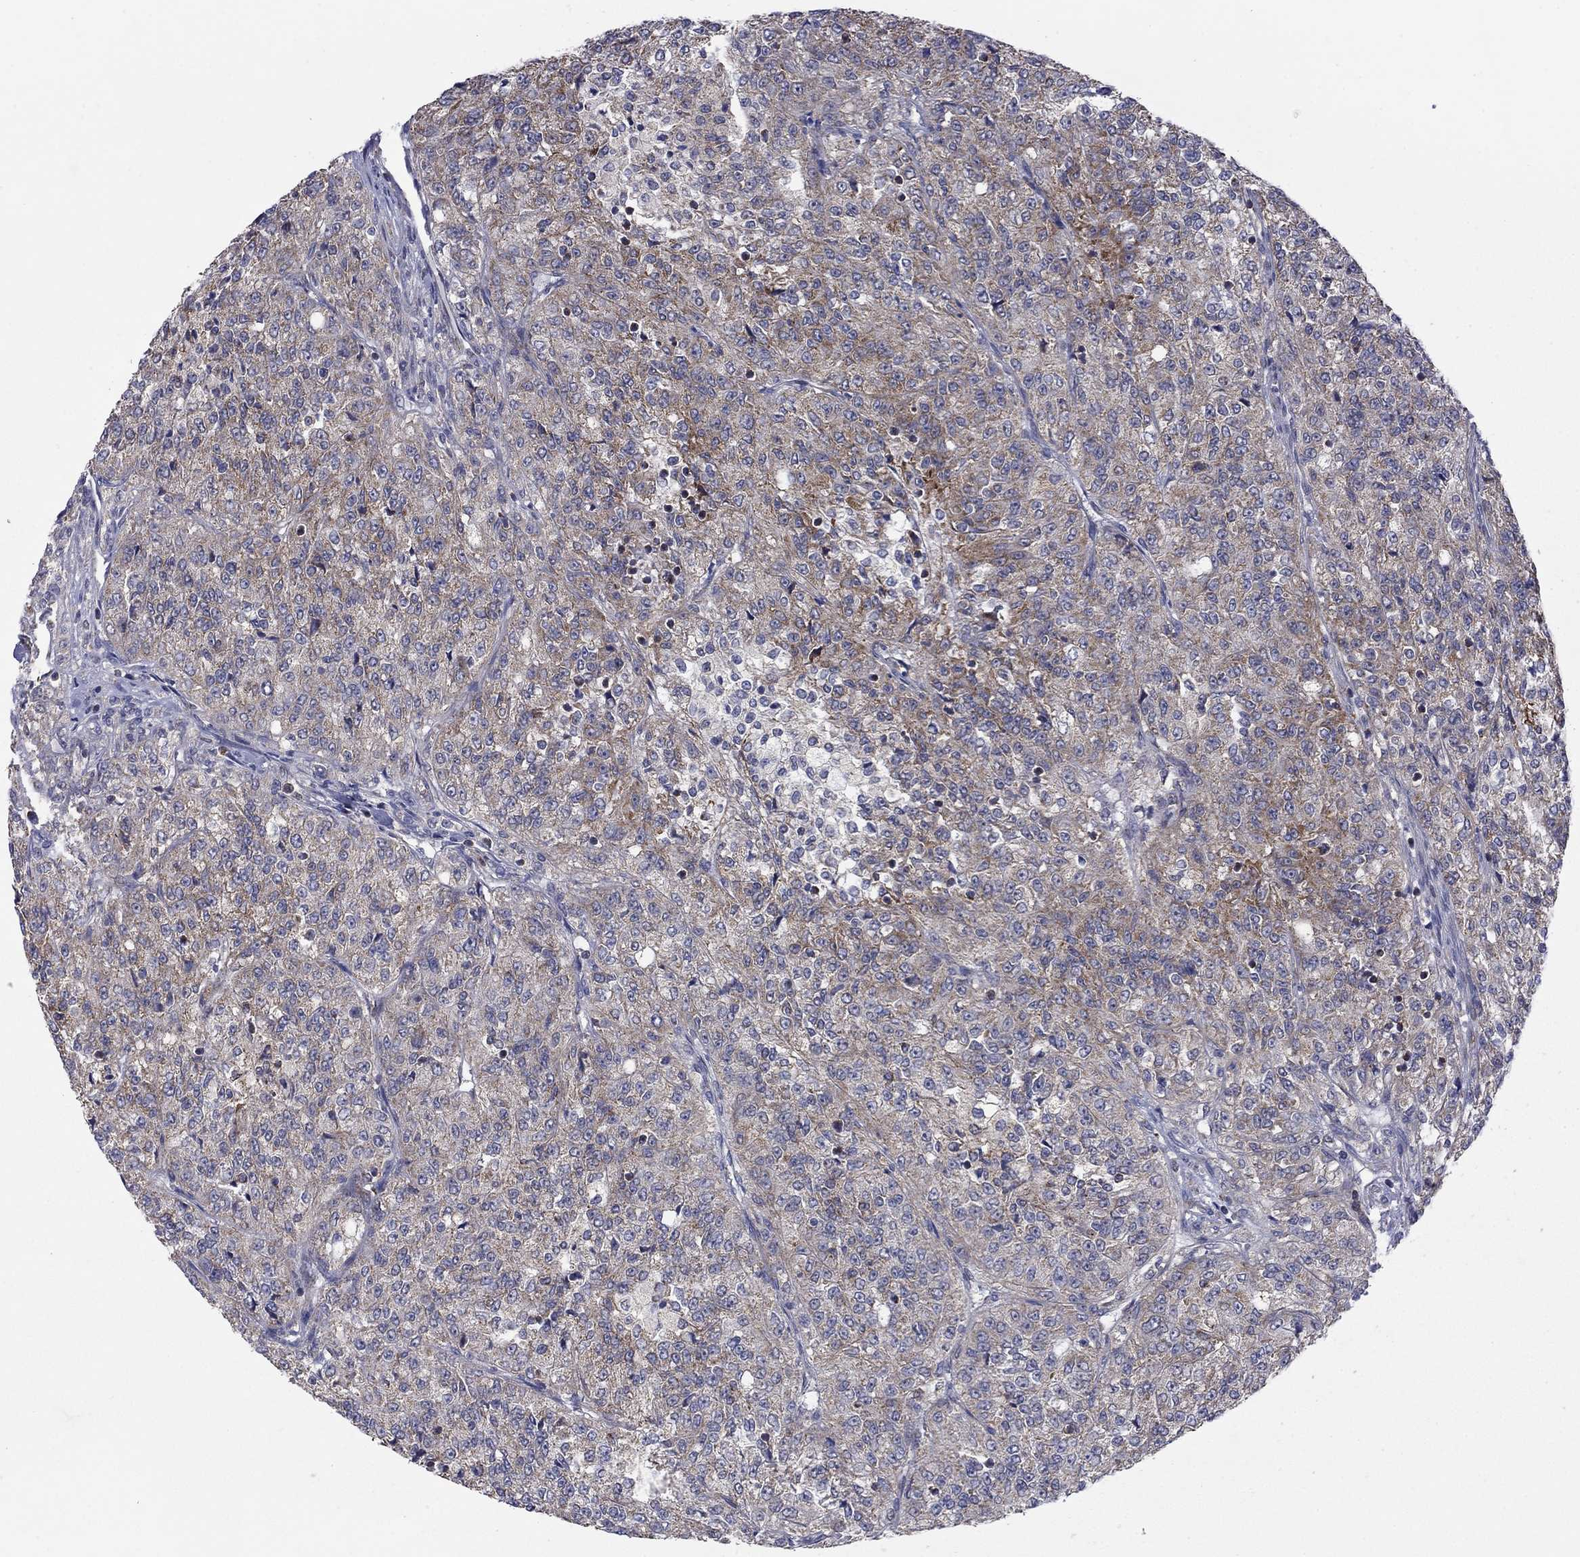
{"staining": {"intensity": "moderate", "quantity": "<25%", "location": "cytoplasmic/membranous"}, "tissue": "renal cancer", "cell_type": "Tumor cells", "image_type": "cancer", "snomed": [{"axis": "morphology", "description": "Adenocarcinoma, NOS"}, {"axis": "topography", "description": "Kidney"}], "caption": "Protein expression analysis of human adenocarcinoma (renal) reveals moderate cytoplasmic/membranous staining in approximately <25% of tumor cells.", "gene": "DOP1B", "patient": {"sex": "female", "age": 63}}